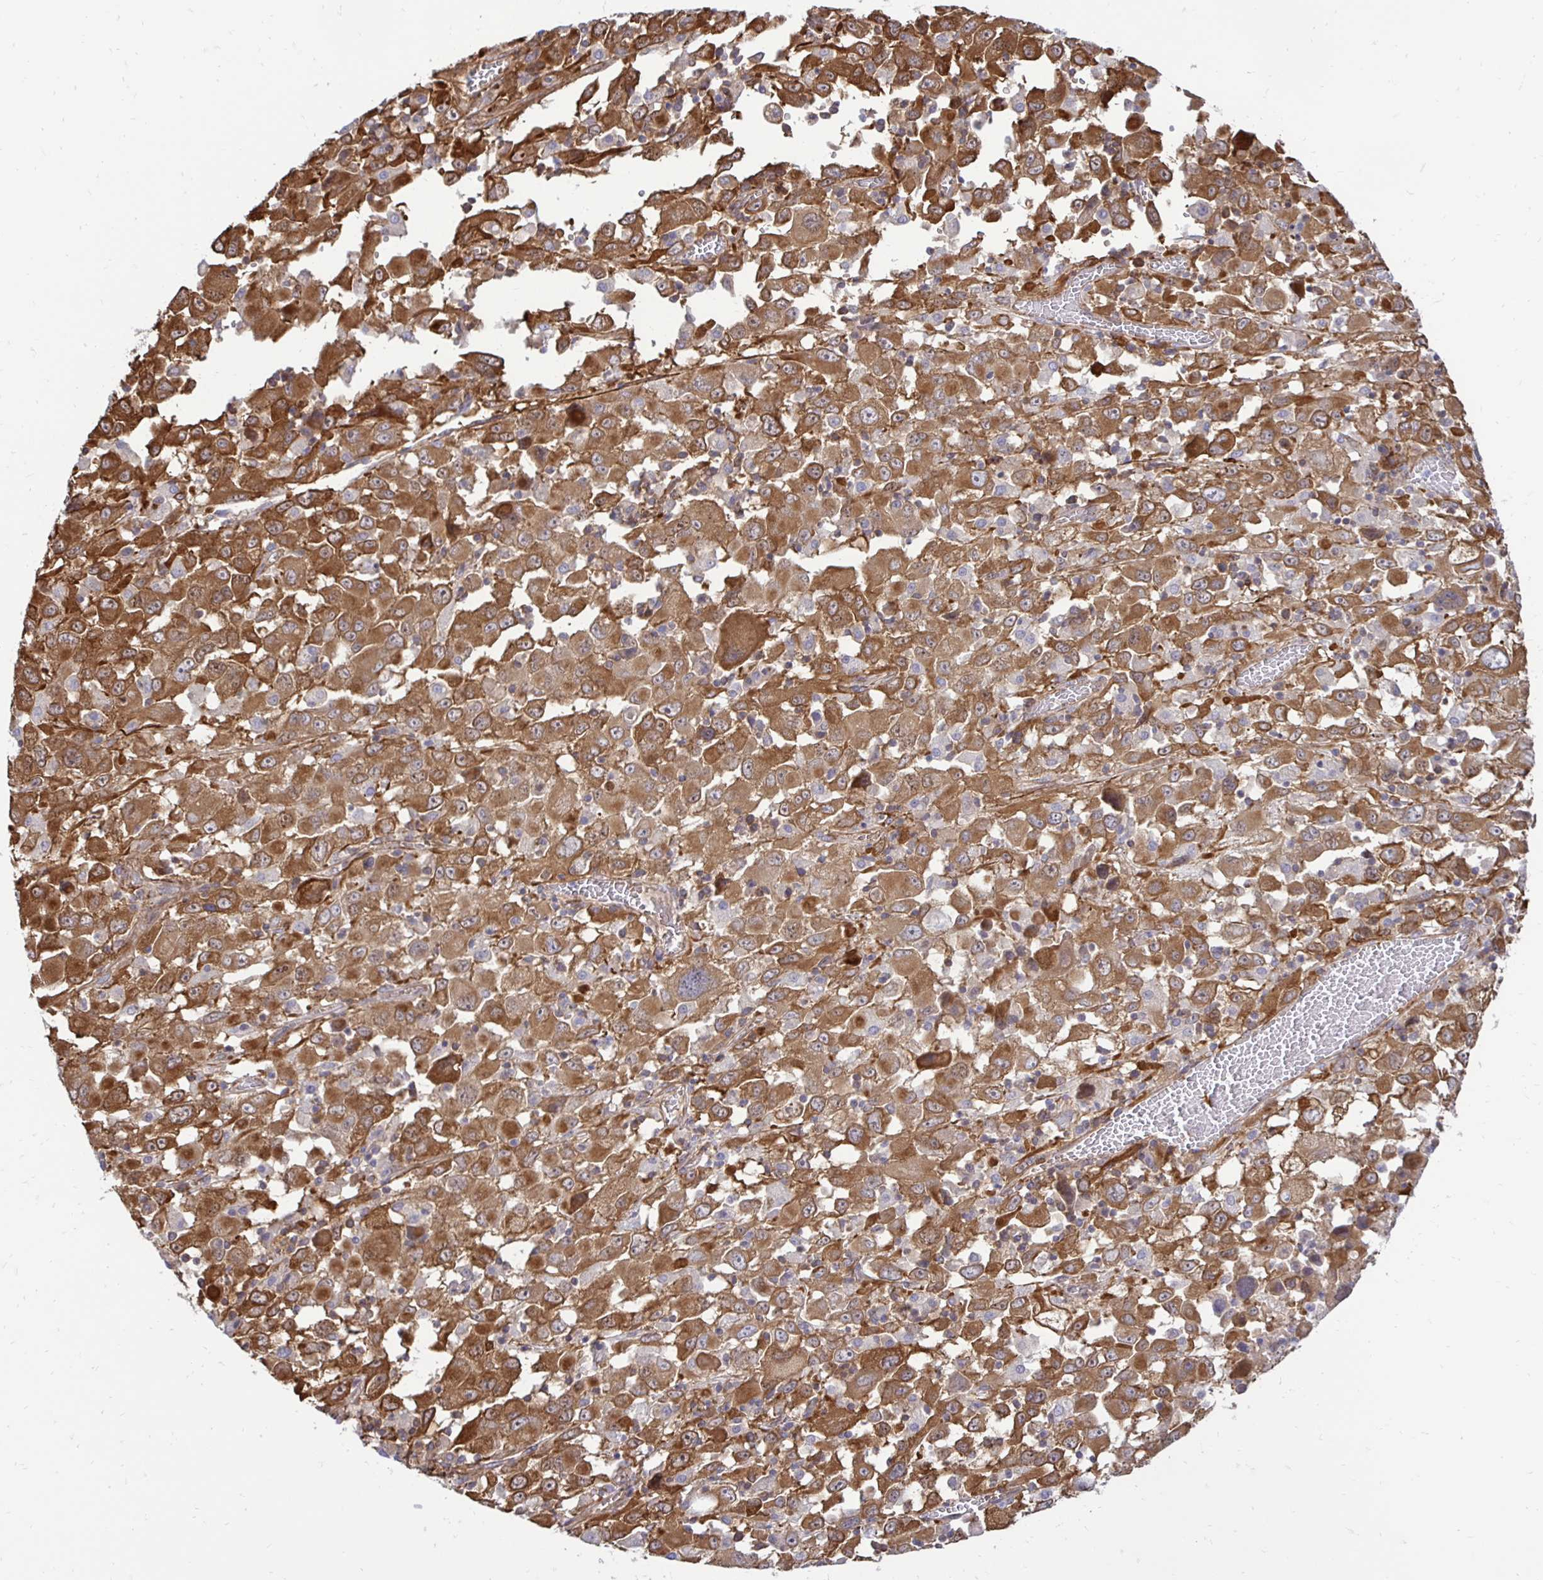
{"staining": {"intensity": "moderate", "quantity": ">75%", "location": "cytoplasmic/membranous"}, "tissue": "melanoma", "cell_type": "Tumor cells", "image_type": "cancer", "snomed": [{"axis": "morphology", "description": "Malignant melanoma, Metastatic site"}, {"axis": "topography", "description": "Soft tissue"}], "caption": "A high-resolution image shows IHC staining of melanoma, which displays moderate cytoplasmic/membranous positivity in approximately >75% of tumor cells.", "gene": "CTPS1", "patient": {"sex": "male", "age": 50}}